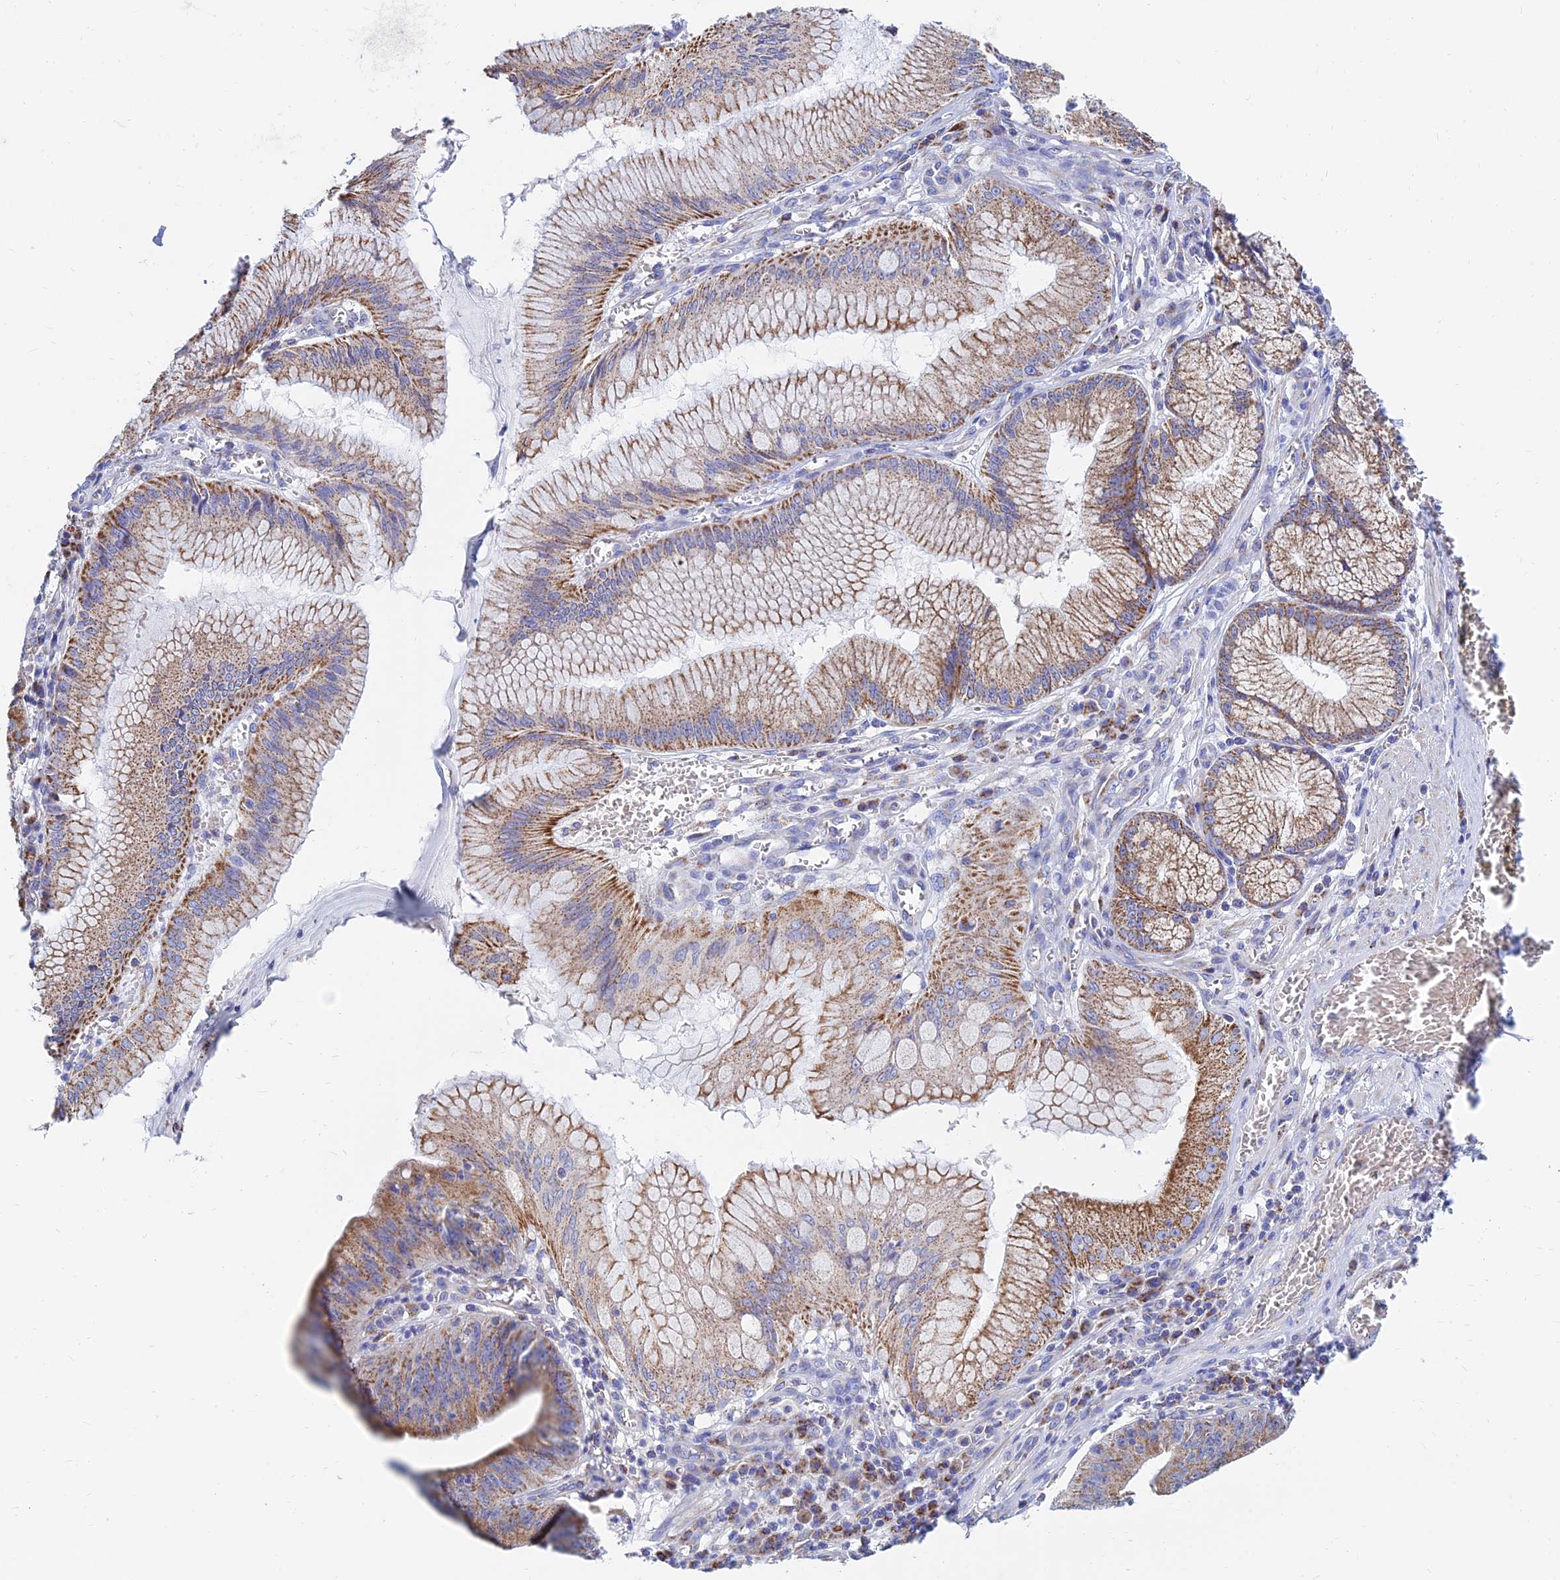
{"staining": {"intensity": "moderate", "quantity": ">75%", "location": "cytoplasmic/membranous"}, "tissue": "stomach cancer", "cell_type": "Tumor cells", "image_type": "cancer", "snomed": [{"axis": "morphology", "description": "Adenocarcinoma, NOS"}, {"axis": "topography", "description": "Stomach"}], "caption": "IHC histopathology image of stomach adenocarcinoma stained for a protein (brown), which exhibits medium levels of moderate cytoplasmic/membranous expression in about >75% of tumor cells.", "gene": "MGST1", "patient": {"sex": "male", "age": 59}}